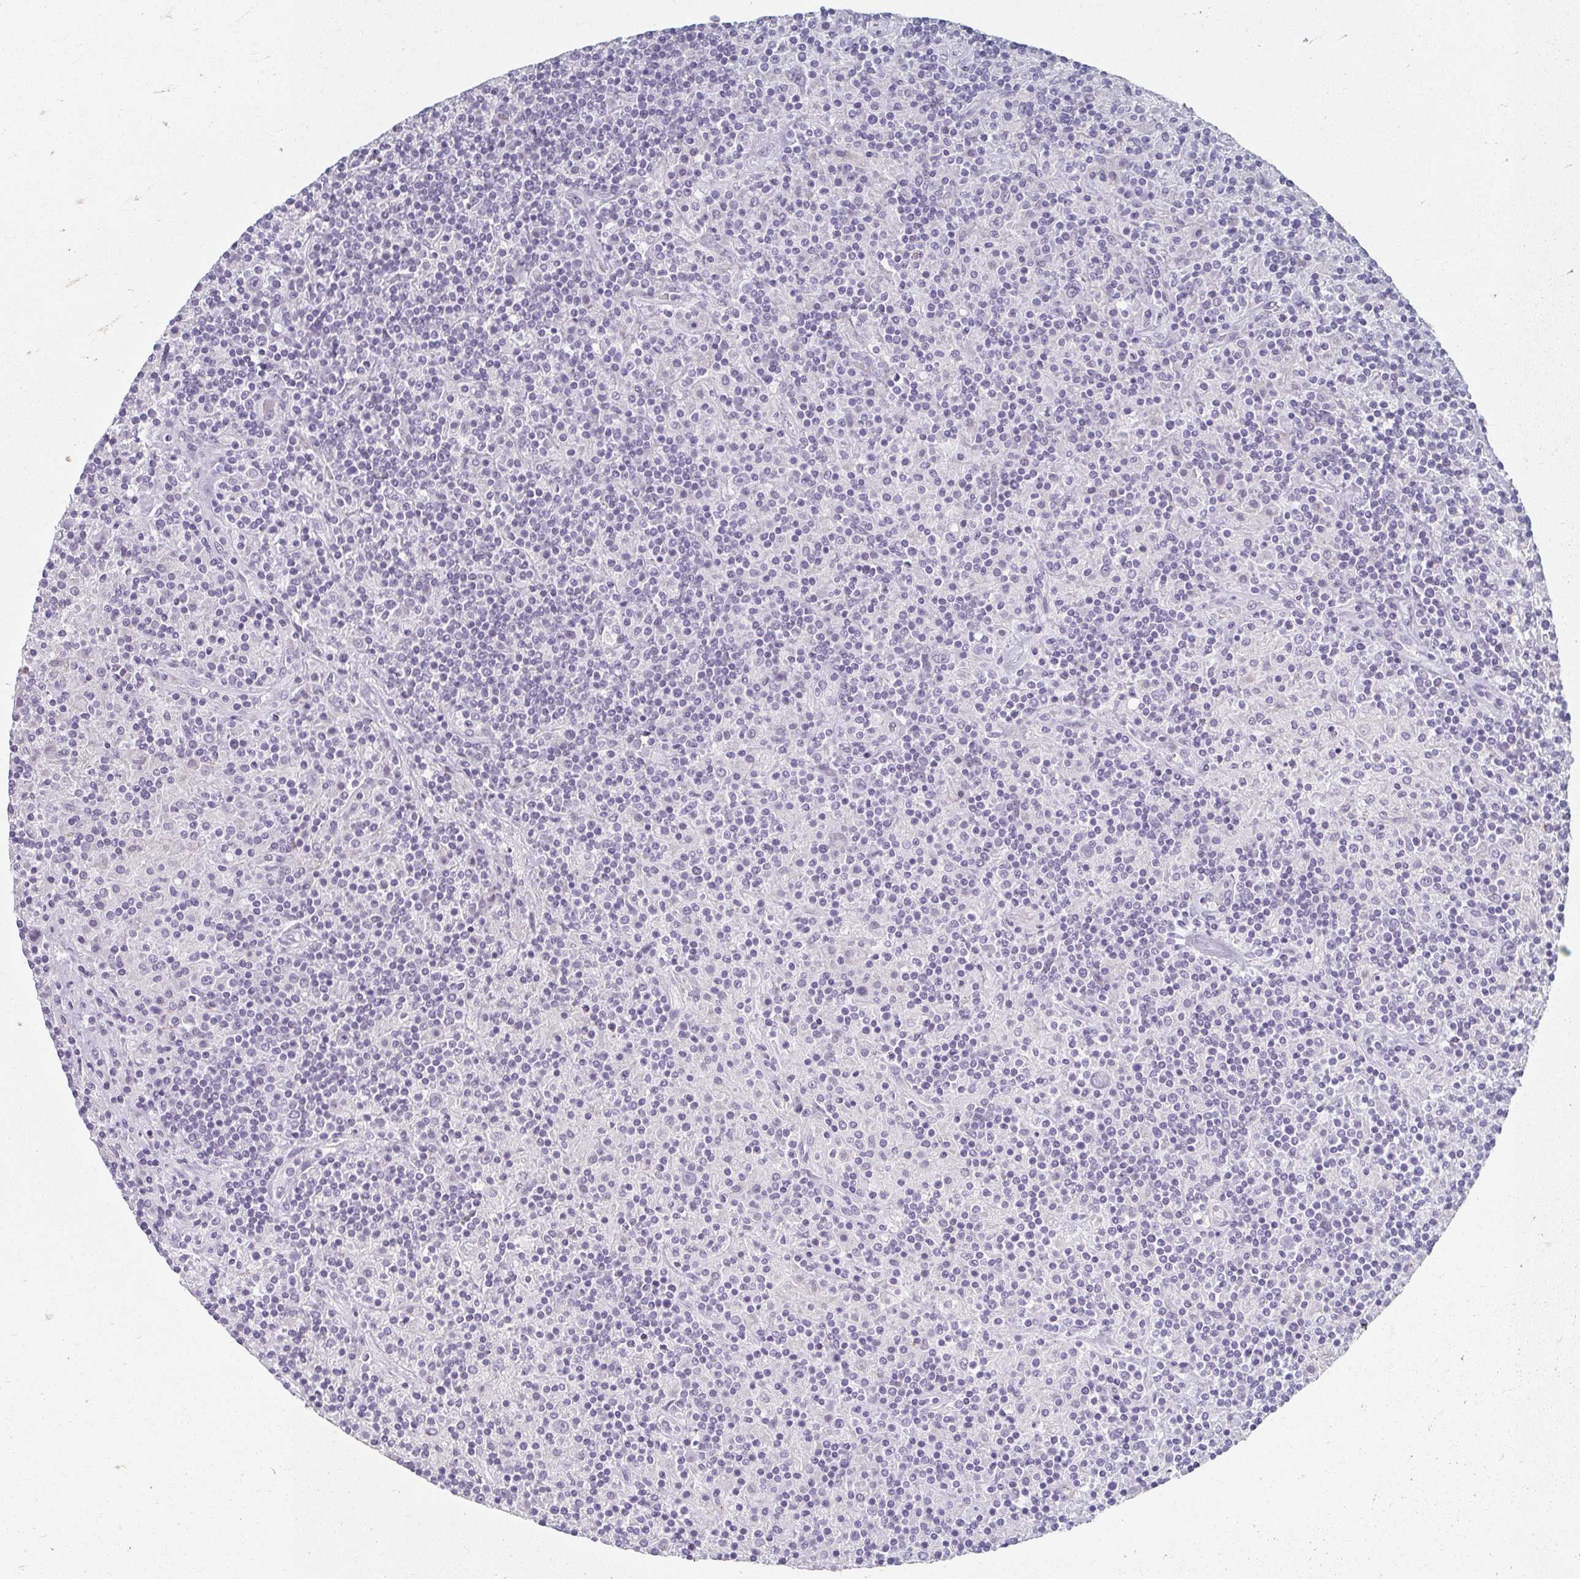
{"staining": {"intensity": "negative", "quantity": "none", "location": "none"}, "tissue": "lymphoma", "cell_type": "Tumor cells", "image_type": "cancer", "snomed": [{"axis": "morphology", "description": "Hodgkin's disease, NOS"}, {"axis": "topography", "description": "Lymph node"}], "caption": "Tumor cells show no significant expression in lymphoma. (DAB (3,3'-diaminobenzidine) IHC with hematoxylin counter stain).", "gene": "CAMKV", "patient": {"sex": "male", "age": 70}}